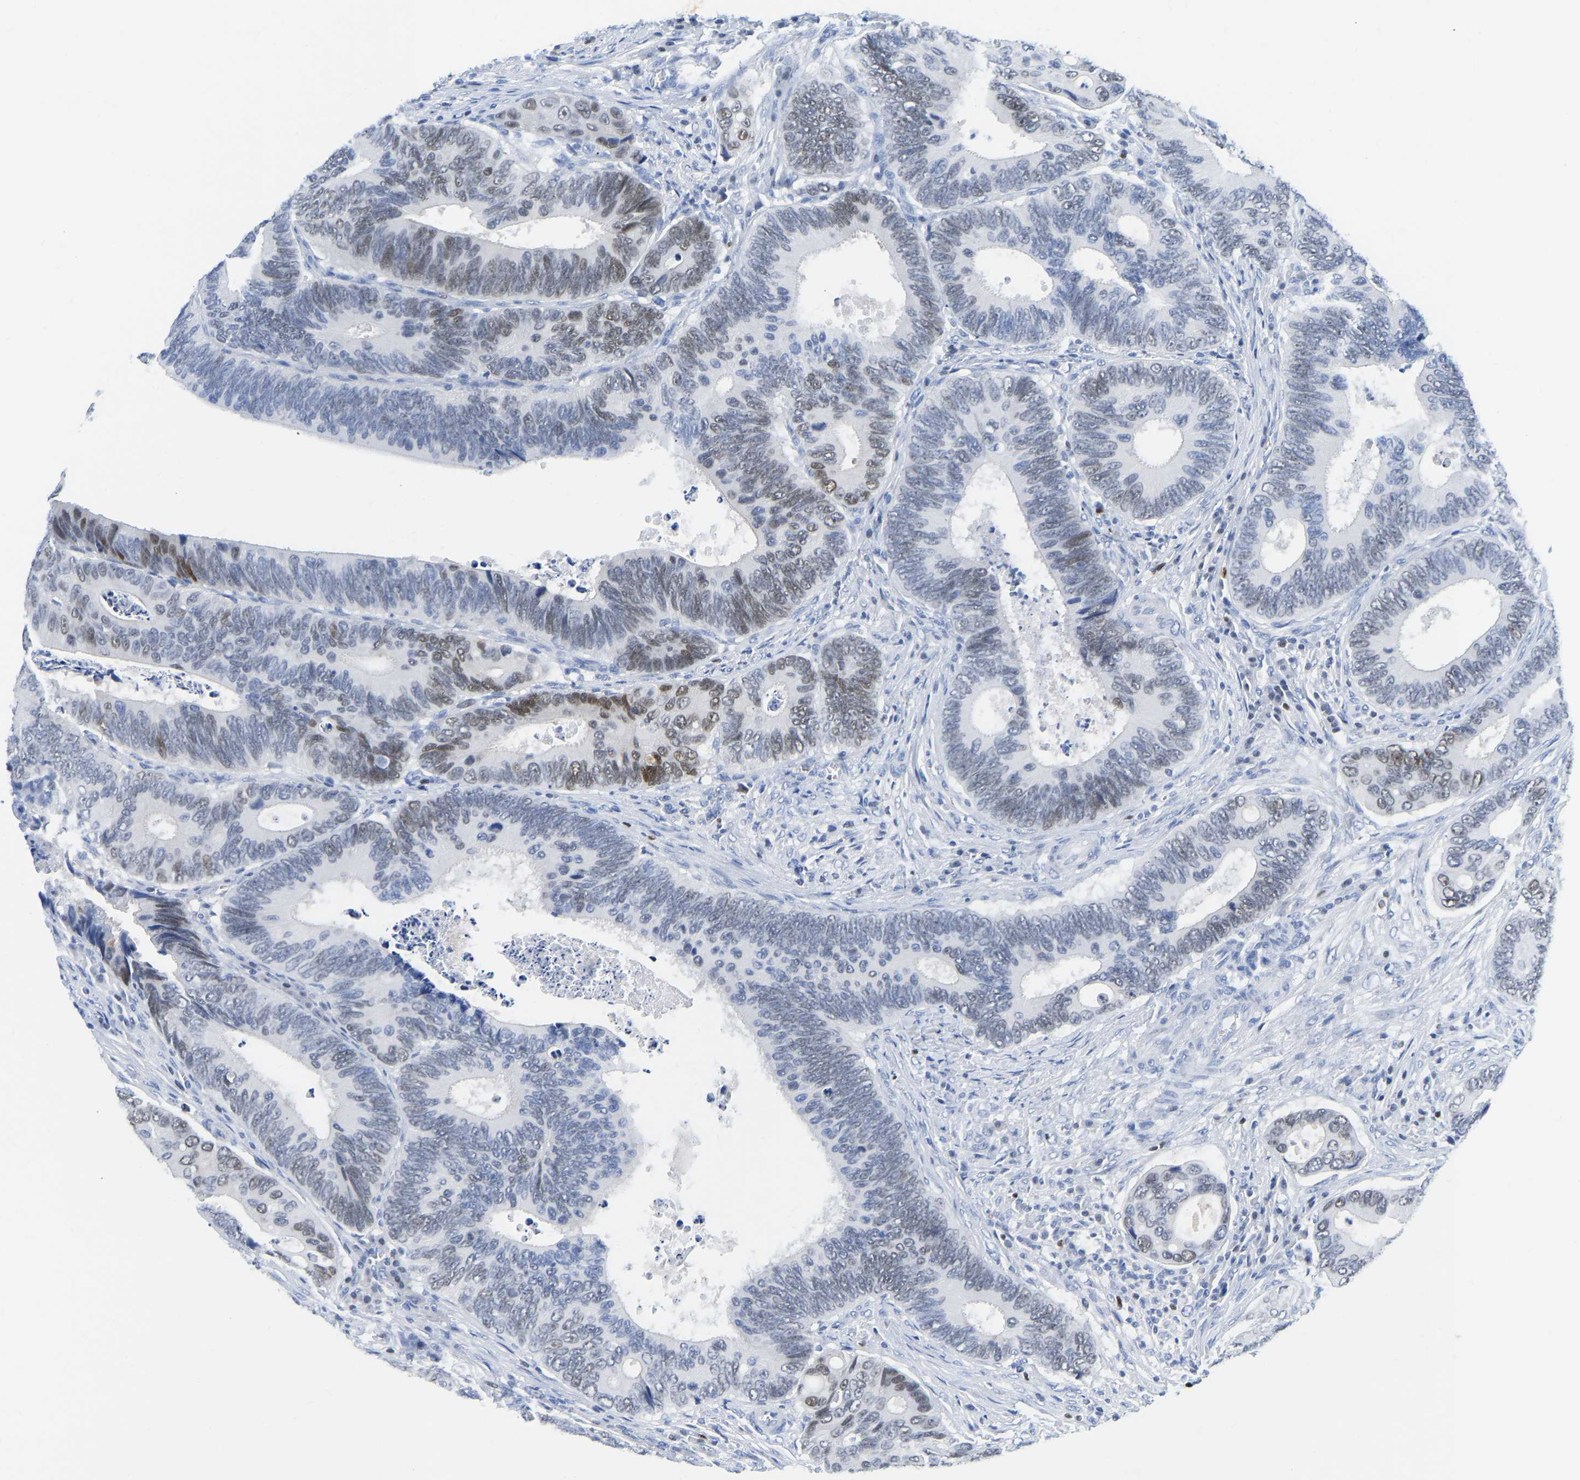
{"staining": {"intensity": "moderate", "quantity": "25%-75%", "location": "nuclear"}, "tissue": "colorectal cancer", "cell_type": "Tumor cells", "image_type": "cancer", "snomed": [{"axis": "morphology", "description": "Inflammation, NOS"}, {"axis": "morphology", "description": "Adenocarcinoma, NOS"}, {"axis": "topography", "description": "Colon"}], "caption": "This is a photomicrograph of immunohistochemistry staining of colorectal adenocarcinoma, which shows moderate staining in the nuclear of tumor cells.", "gene": "TCF7", "patient": {"sex": "male", "age": 72}}